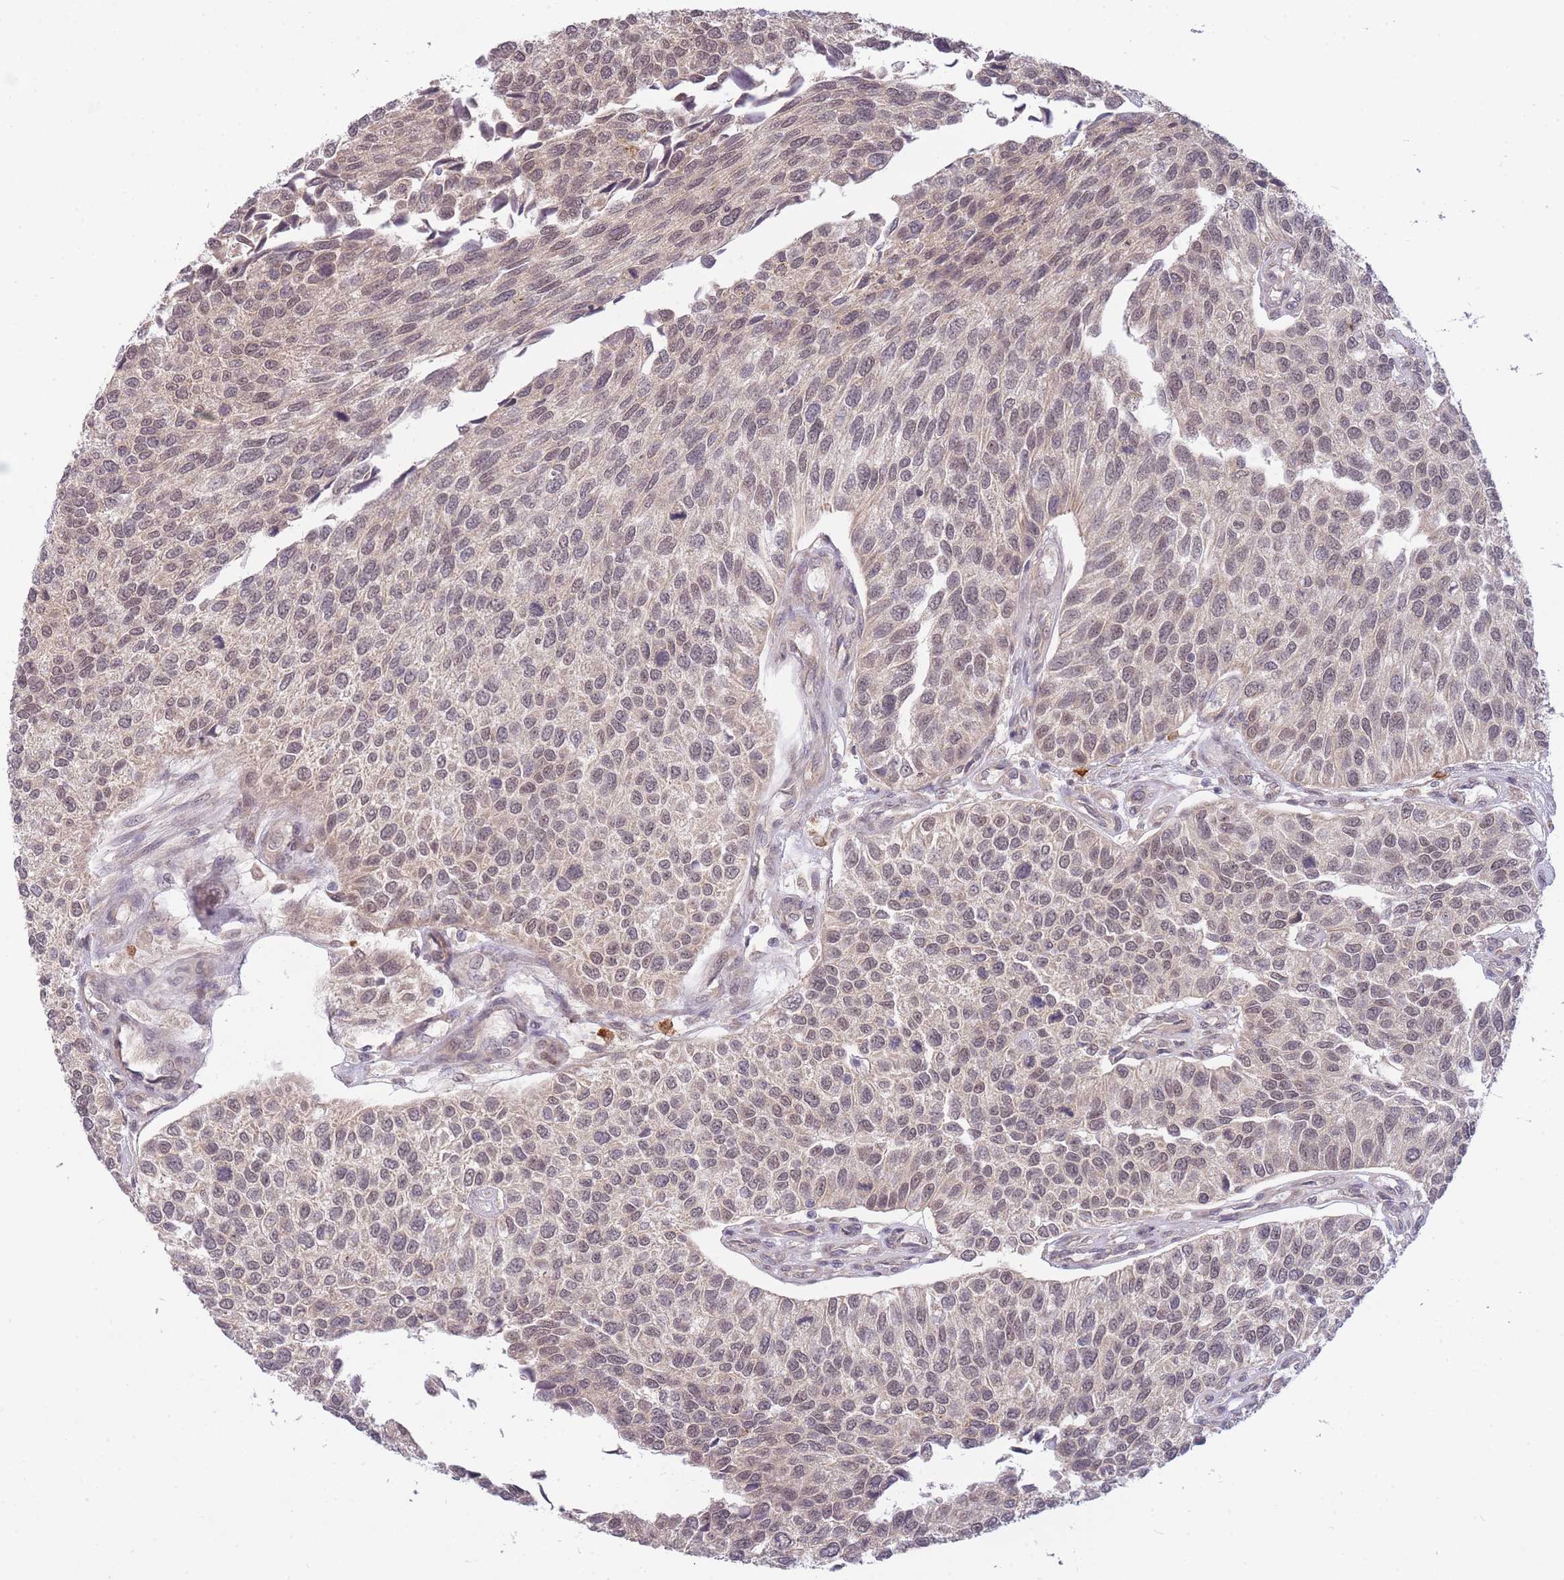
{"staining": {"intensity": "weak", "quantity": "<25%", "location": "nuclear"}, "tissue": "urothelial cancer", "cell_type": "Tumor cells", "image_type": "cancer", "snomed": [{"axis": "morphology", "description": "Urothelial carcinoma, NOS"}, {"axis": "topography", "description": "Urinary bladder"}], "caption": "Tumor cells are negative for brown protein staining in transitional cell carcinoma. Nuclei are stained in blue.", "gene": "SMC6", "patient": {"sex": "male", "age": 55}}